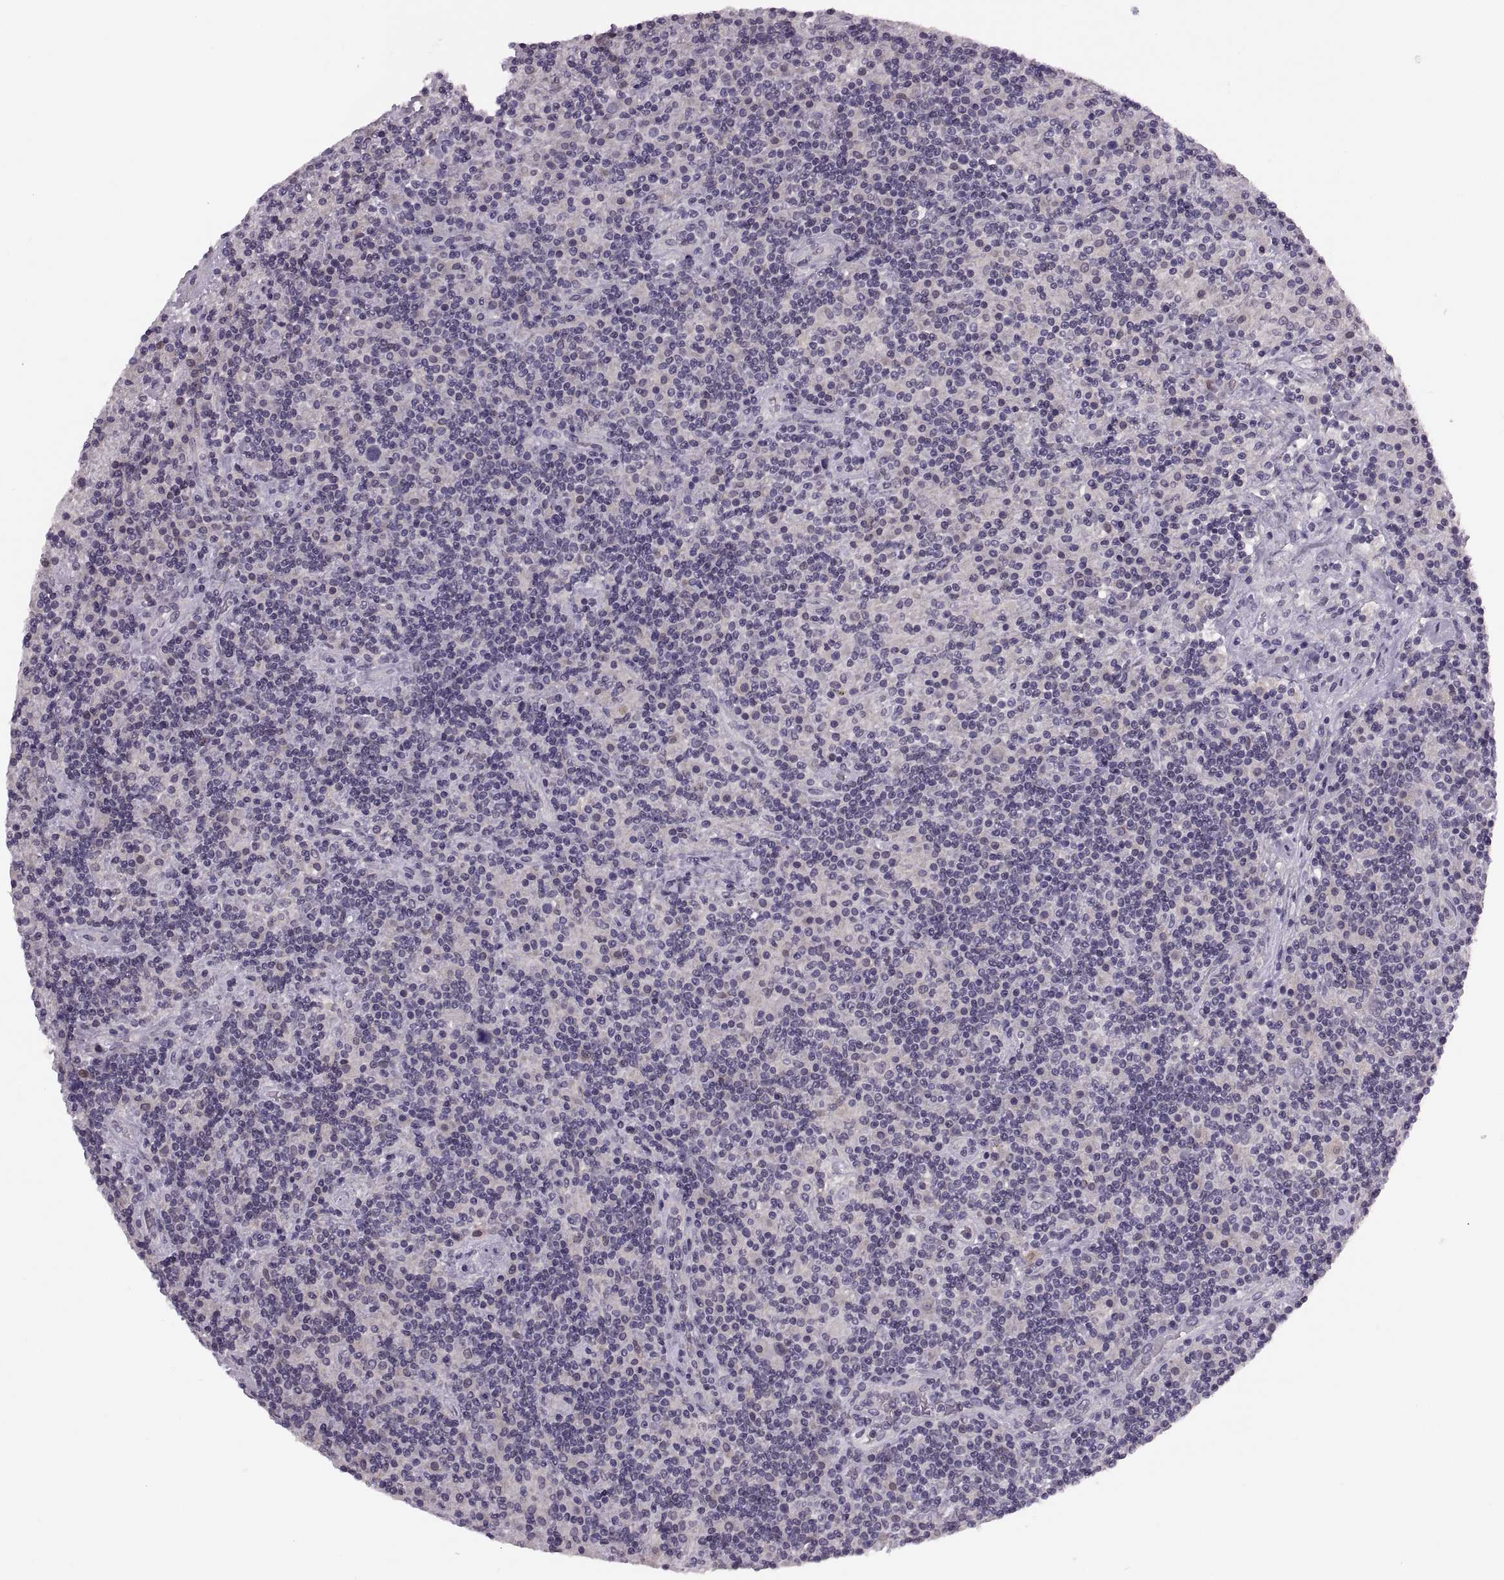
{"staining": {"intensity": "negative", "quantity": "none", "location": "none"}, "tissue": "lymphoma", "cell_type": "Tumor cells", "image_type": "cancer", "snomed": [{"axis": "morphology", "description": "Hodgkin's disease, NOS"}, {"axis": "topography", "description": "Lymph node"}], "caption": "Hodgkin's disease was stained to show a protein in brown. There is no significant staining in tumor cells. (DAB immunohistochemistry with hematoxylin counter stain).", "gene": "ADH6", "patient": {"sex": "male", "age": 70}}